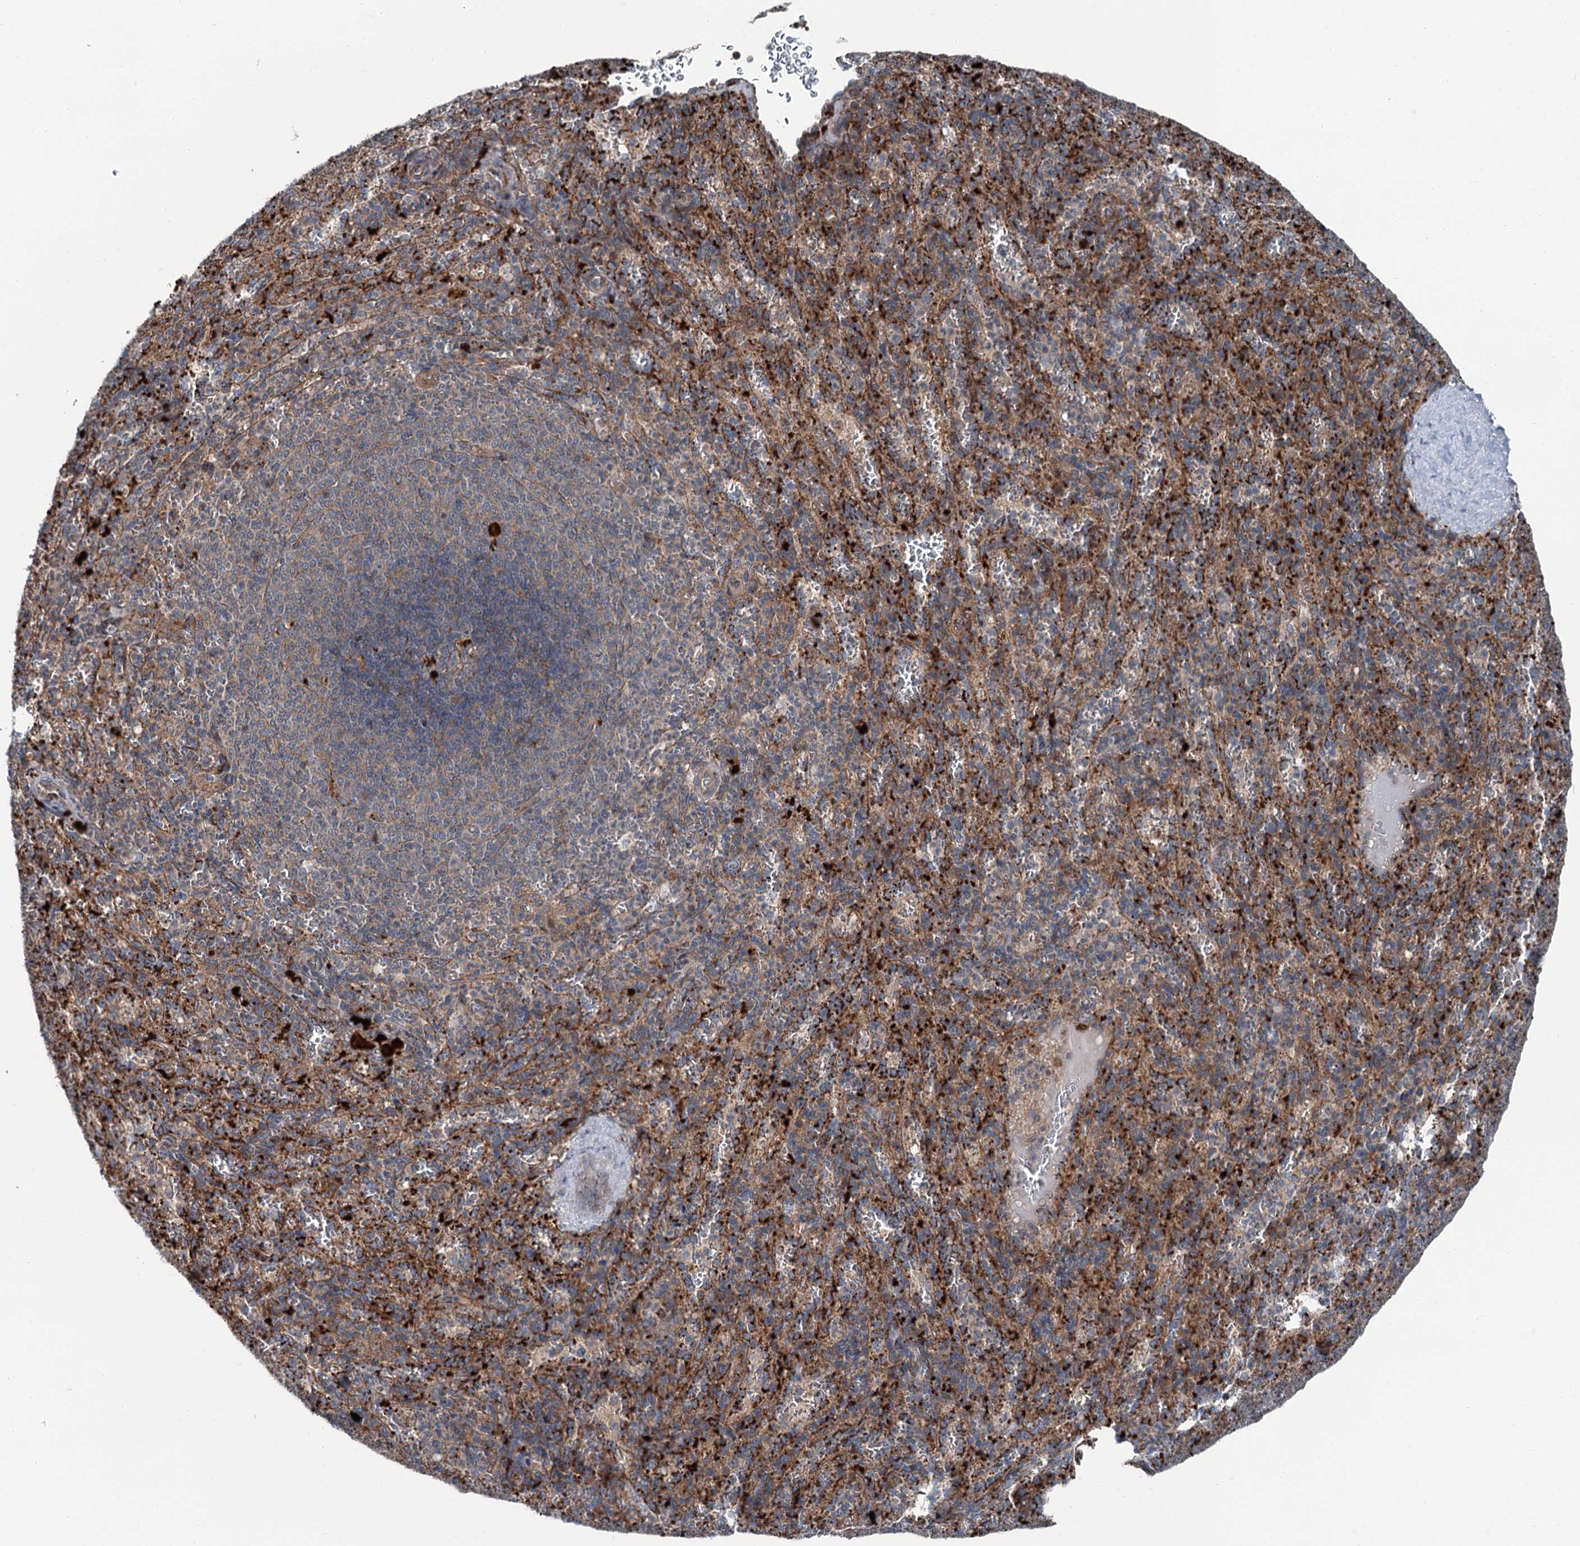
{"staining": {"intensity": "weak", "quantity": "<25%", "location": "cytoplasmic/membranous"}, "tissue": "spleen", "cell_type": "Cells in red pulp", "image_type": "normal", "snomed": [{"axis": "morphology", "description": "Normal tissue, NOS"}, {"axis": "topography", "description": "Spleen"}], "caption": "Immunohistochemistry micrograph of normal spleen: human spleen stained with DAB shows no significant protein positivity in cells in red pulp.", "gene": "POLR1D", "patient": {"sex": "female", "age": 21}}